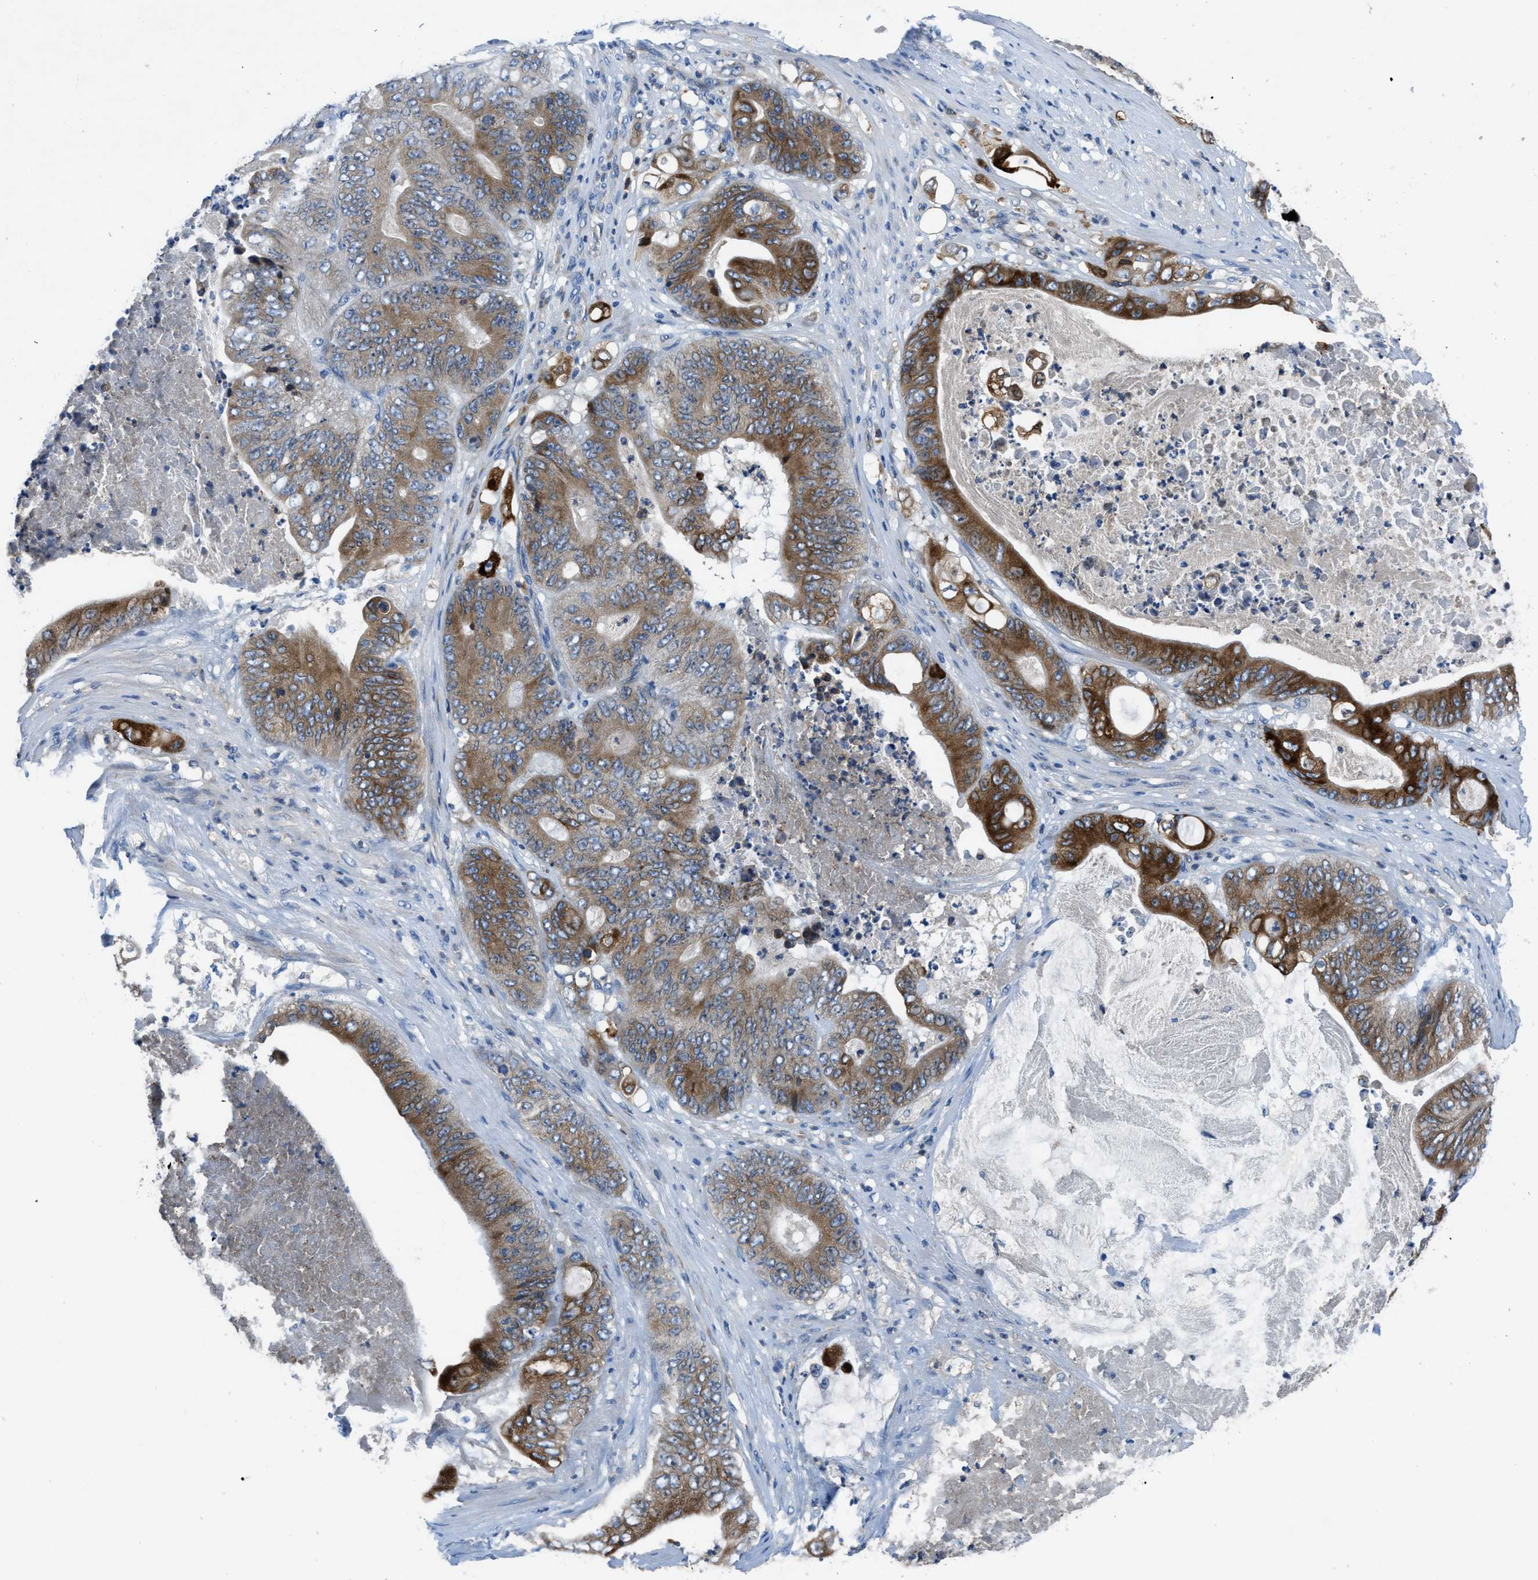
{"staining": {"intensity": "strong", "quantity": ">75%", "location": "cytoplasmic/membranous"}, "tissue": "stomach cancer", "cell_type": "Tumor cells", "image_type": "cancer", "snomed": [{"axis": "morphology", "description": "Adenocarcinoma, NOS"}, {"axis": "topography", "description": "Stomach"}], "caption": "The photomicrograph demonstrates staining of stomach cancer, revealing strong cytoplasmic/membranous protein expression (brown color) within tumor cells.", "gene": "PGR", "patient": {"sex": "female", "age": 73}}